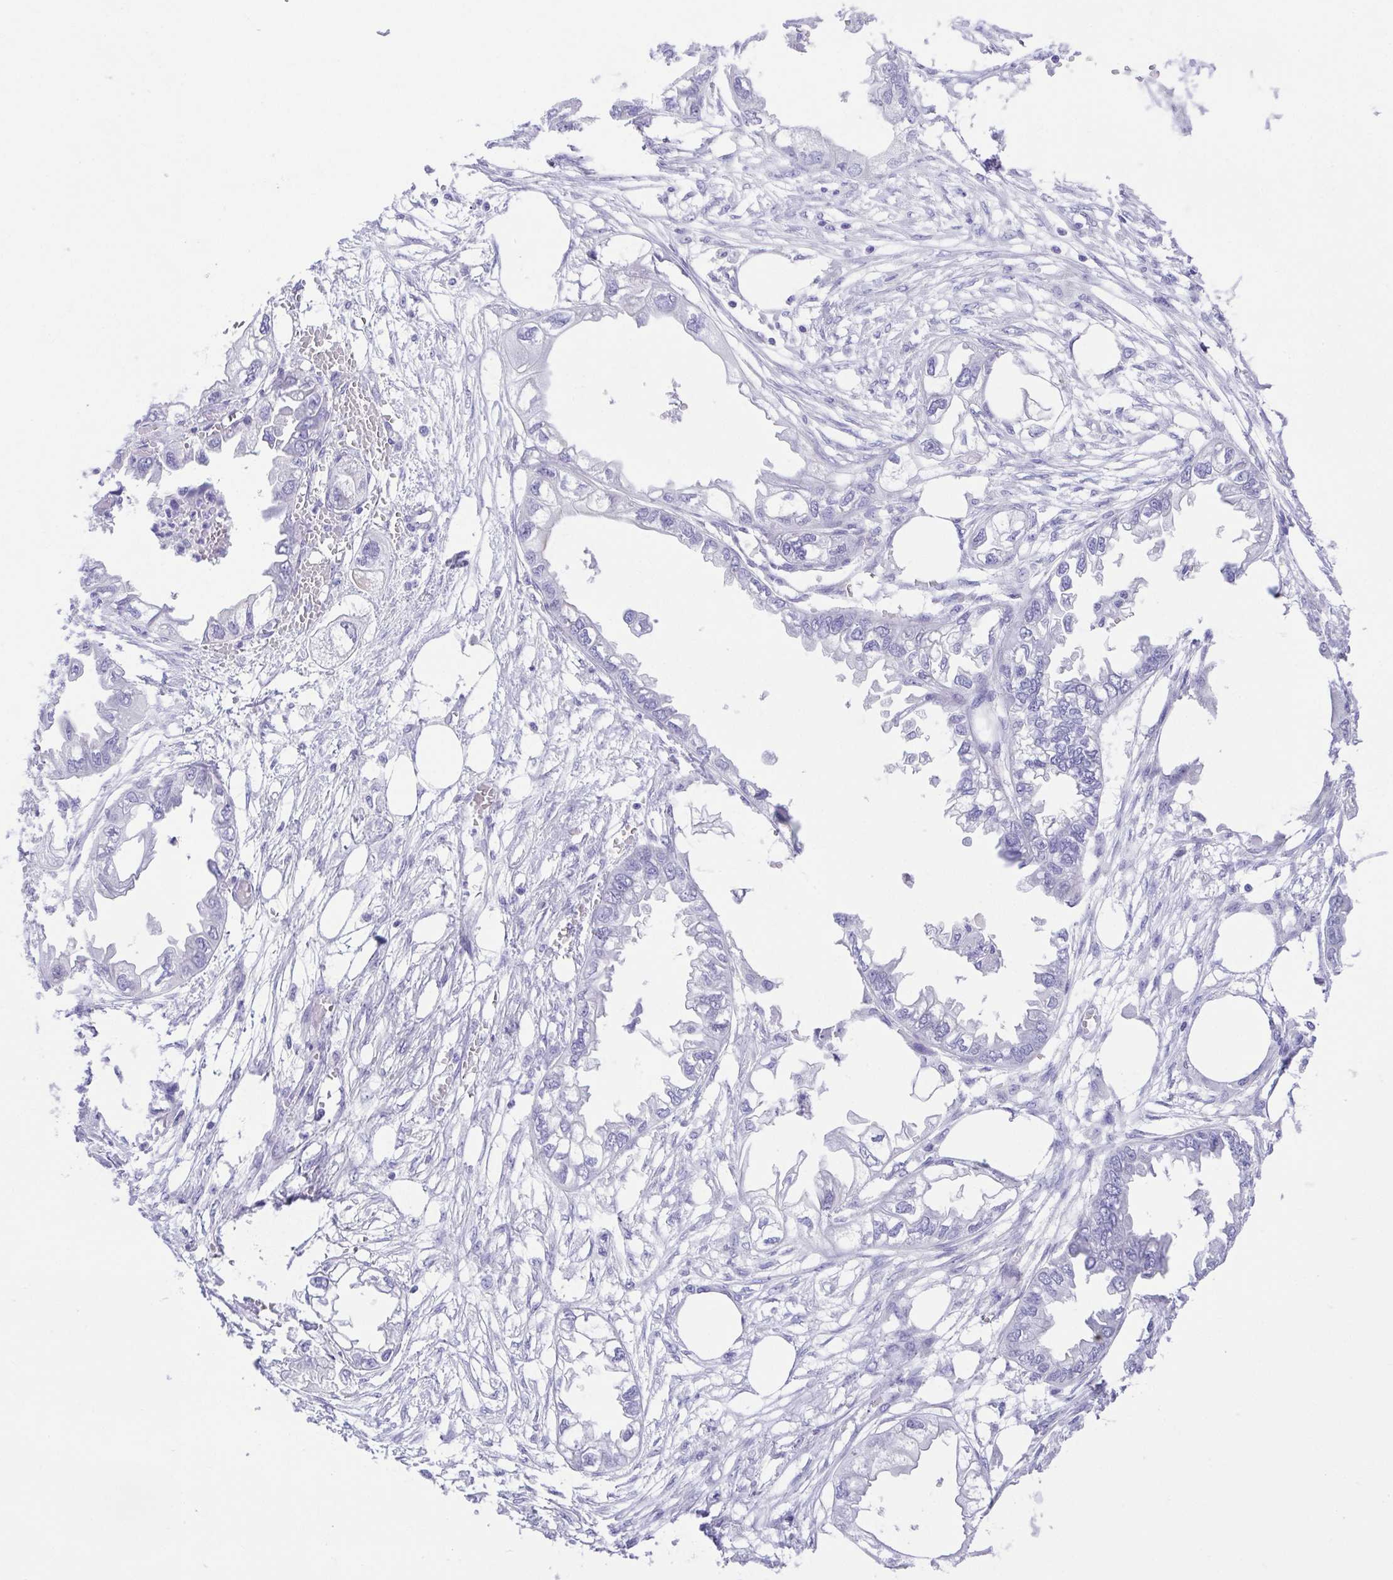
{"staining": {"intensity": "negative", "quantity": "none", "location": "none"}, "tissue": "endometrial cancer", "cell_type": "Tumor cells", "image_type": "cancer", "snomed": [{"axis": "morphology", "description": "Adenocarcinoma, NOS"}, {"axis": "morphology", "description": "Adenocarcinoma, metastatic, NOS"}, {"axis": "topography", "description": "Adipose tissue"}, {"axis": "topography", "description": "Endometrium"}], "caption": "Immunohistochemistry (IHC) image of human metastatic adenocarcinoma (endometrial) stained for a protein (brown), which shows no expression in tumor cells.", "gene": "LUZP4", "patient": {"sex": "female", "age": 67}}